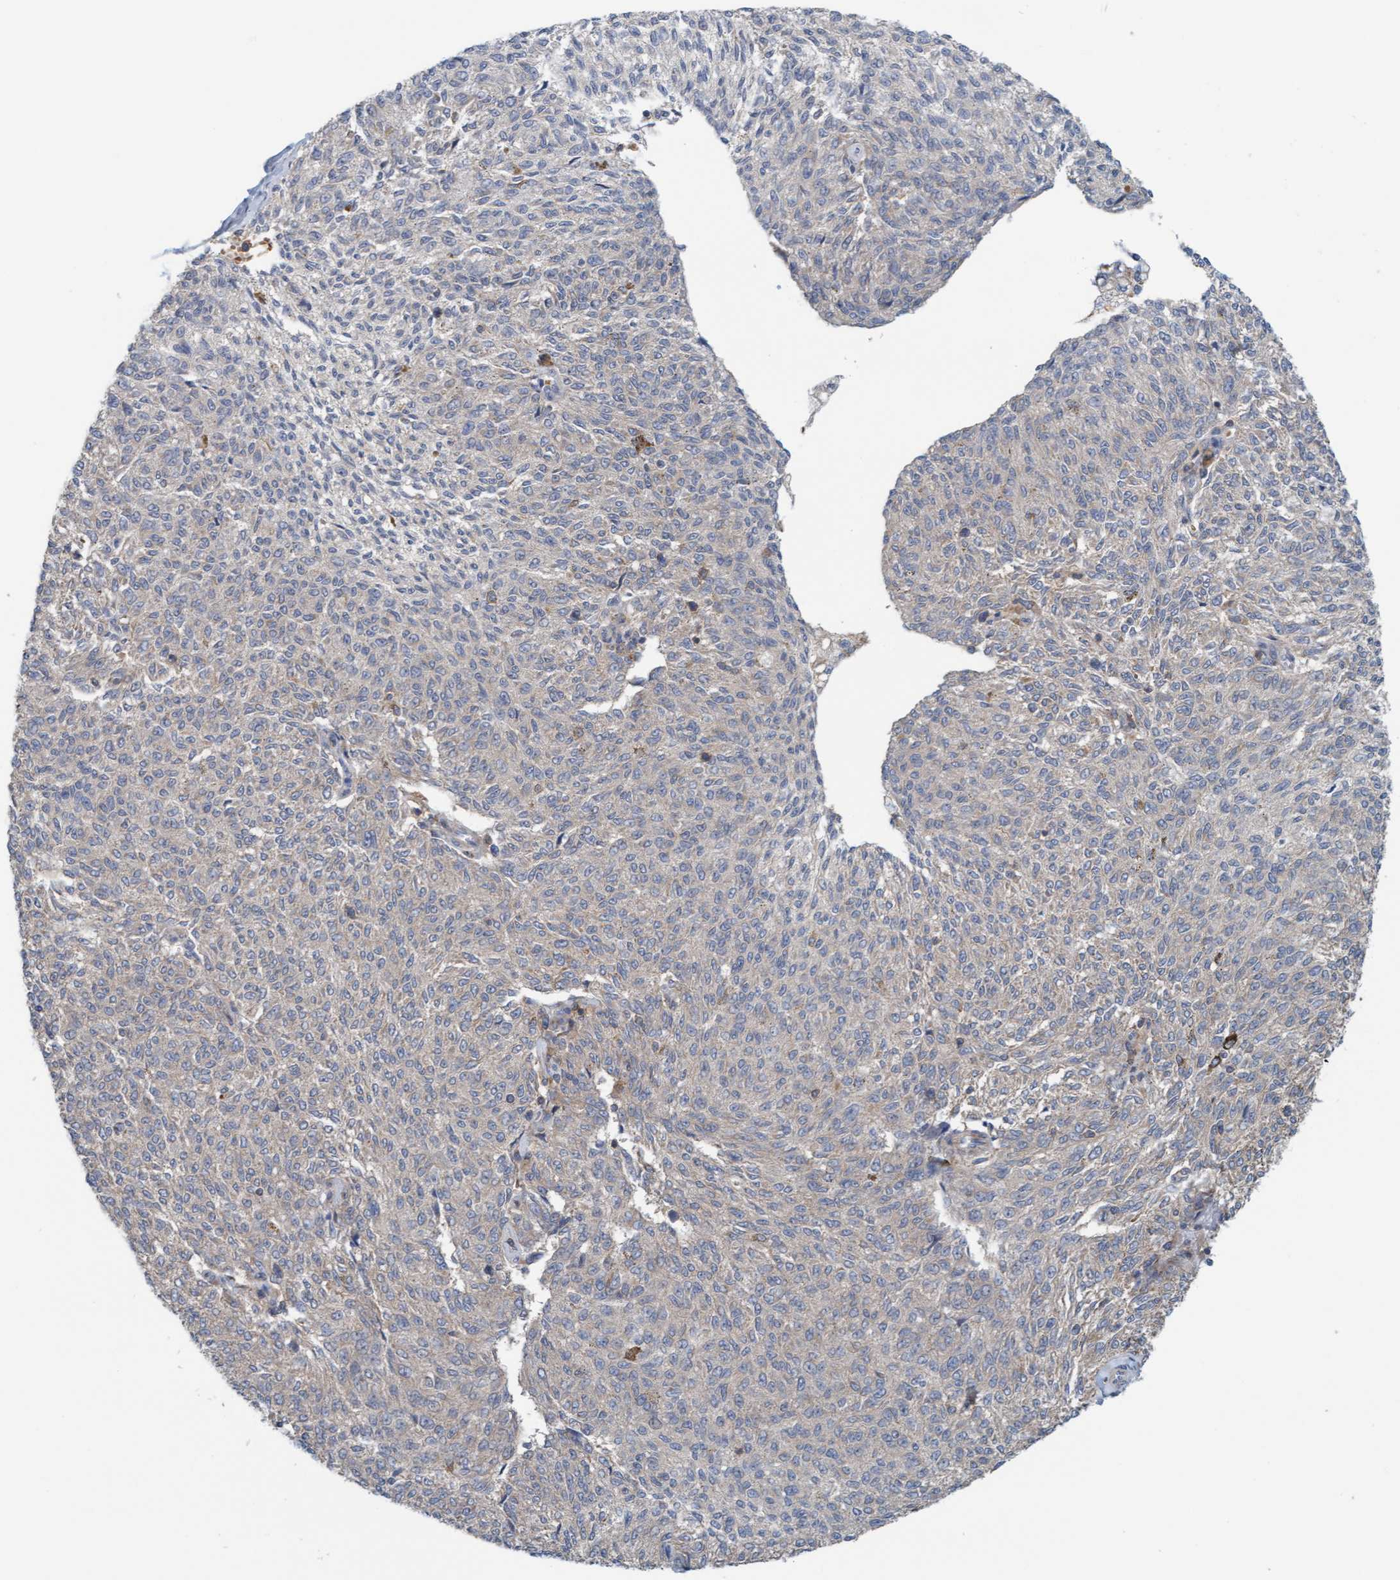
{"staining": {"intensity": "negative", "quantity": "none", "location": "none"}, "tissue": "melanoma", "cell_type": "Tumor cells", "image_type": "cancer", "snomed": [{"axis": "morphology", "description": "Malignant melanoma, NOS"}, {"axis": "topography", "description": "Skin"}], "caption": "High power microscopy micrograph of an immunohistochemistry image of malignant melanoma, revealing no significant expression in tumor cells.", "gene": "UBAP1", "patient": {"sex": "female", "age": 72}}